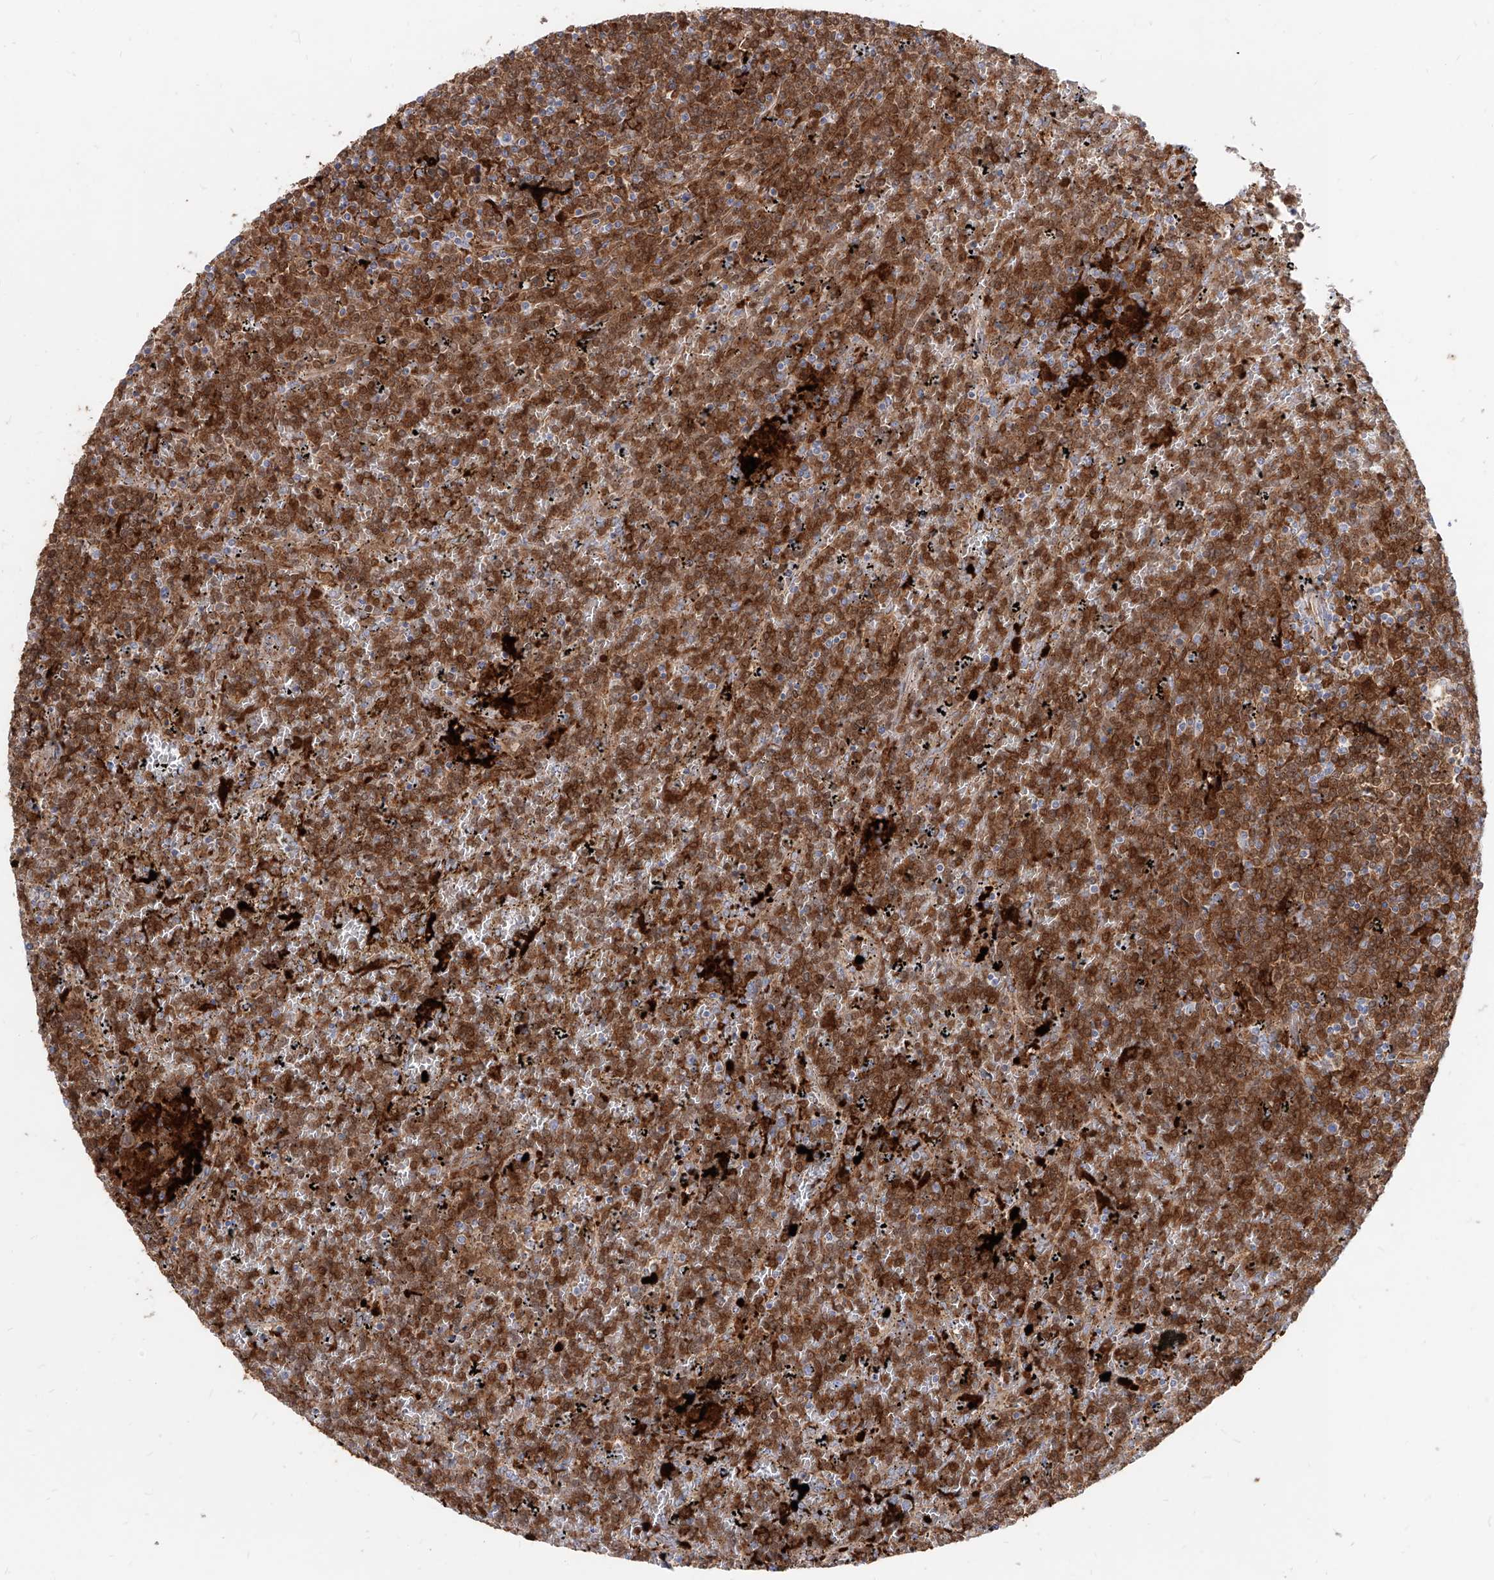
{"staining": {"intensity": "strong", "quantity": ">75%", "location": "cytoplasmic/membranous"}, "tissue": "lymphoma", "cell_type": "Tumor cells", "image_type": "cancer", "snomed": [{"axis": "morphology", "description": "Malignant lymphoma, non-Hodgkin's type, Low grade"}, {"axis": "topography", "description": "Spleen"}], "caption": "IHC histopathology image of malignant lymphoma, non-Hodgkin's type (low-grade) stained for a protein (brown), which demonstrates high levels of strong cytoplasmic/membranous positivity in approximately >75% of tumor cells.", "gene": "KYNU", "patient": {"sex": "female", "age": 19}}